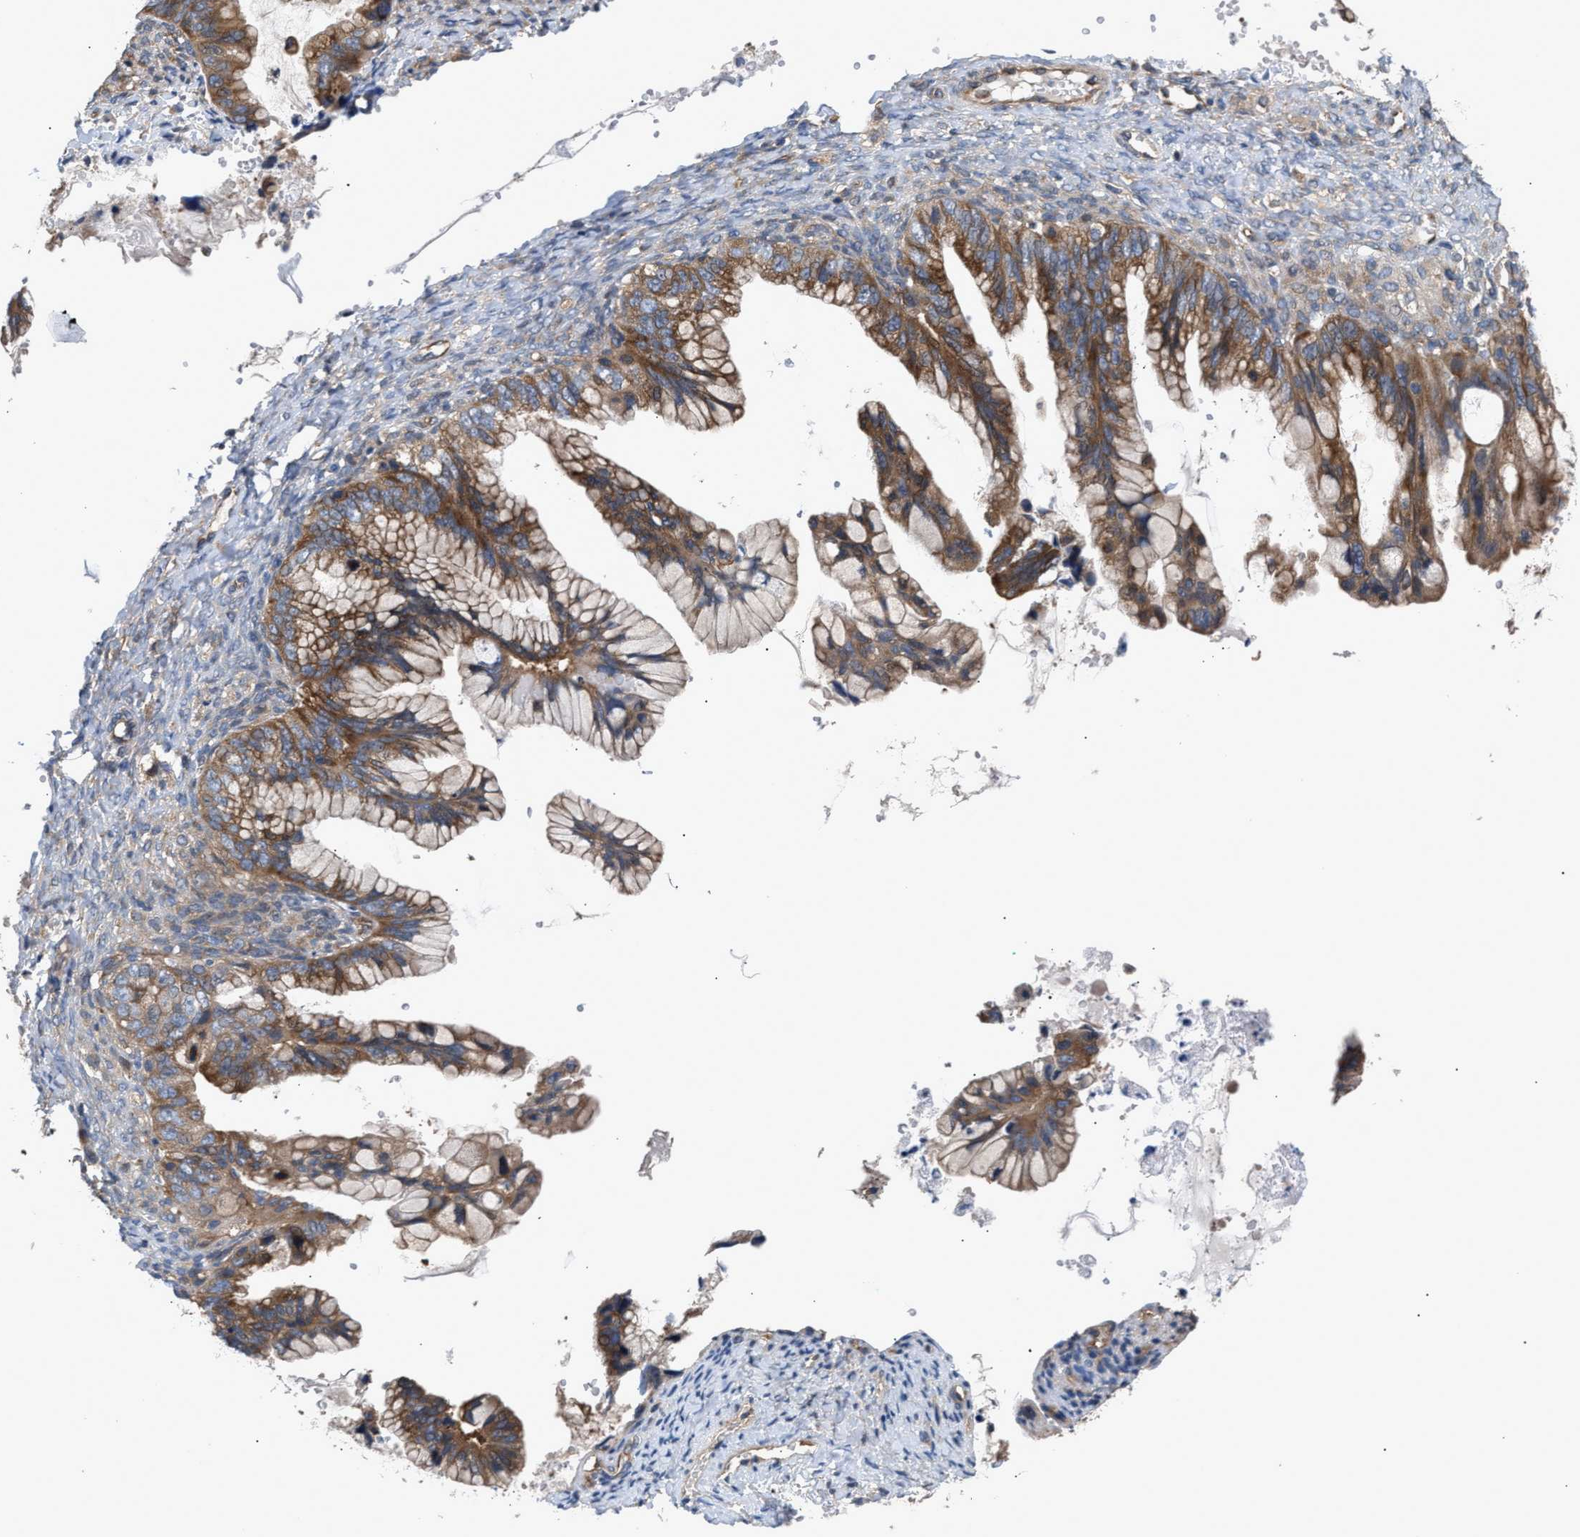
{"staining": {"intensity": "moderate", "quantity": ">75%", "location": "cytoplasmic/membranous"}, "tissue": "ovarian cancer", "cell_type": "Tumor cells", "image_type": "cancer", "snomed": [{"axis": "morphology", "description": "Cystadenocarcinoma, mucinous, NOS"}, {"axis": "topography", "description": "Ovary"}], "caption": "An immunohistochemistry (IHC) micrograph of tumor tissue is shown. Protein staining in brown highlights moderate cytoplasmic/membranous positivity in ovarian mucinous cystadenocarcinoma within tumor cells.", "gene": "LAPTM4B", "patient": {"sex": "female", "age": 36}}